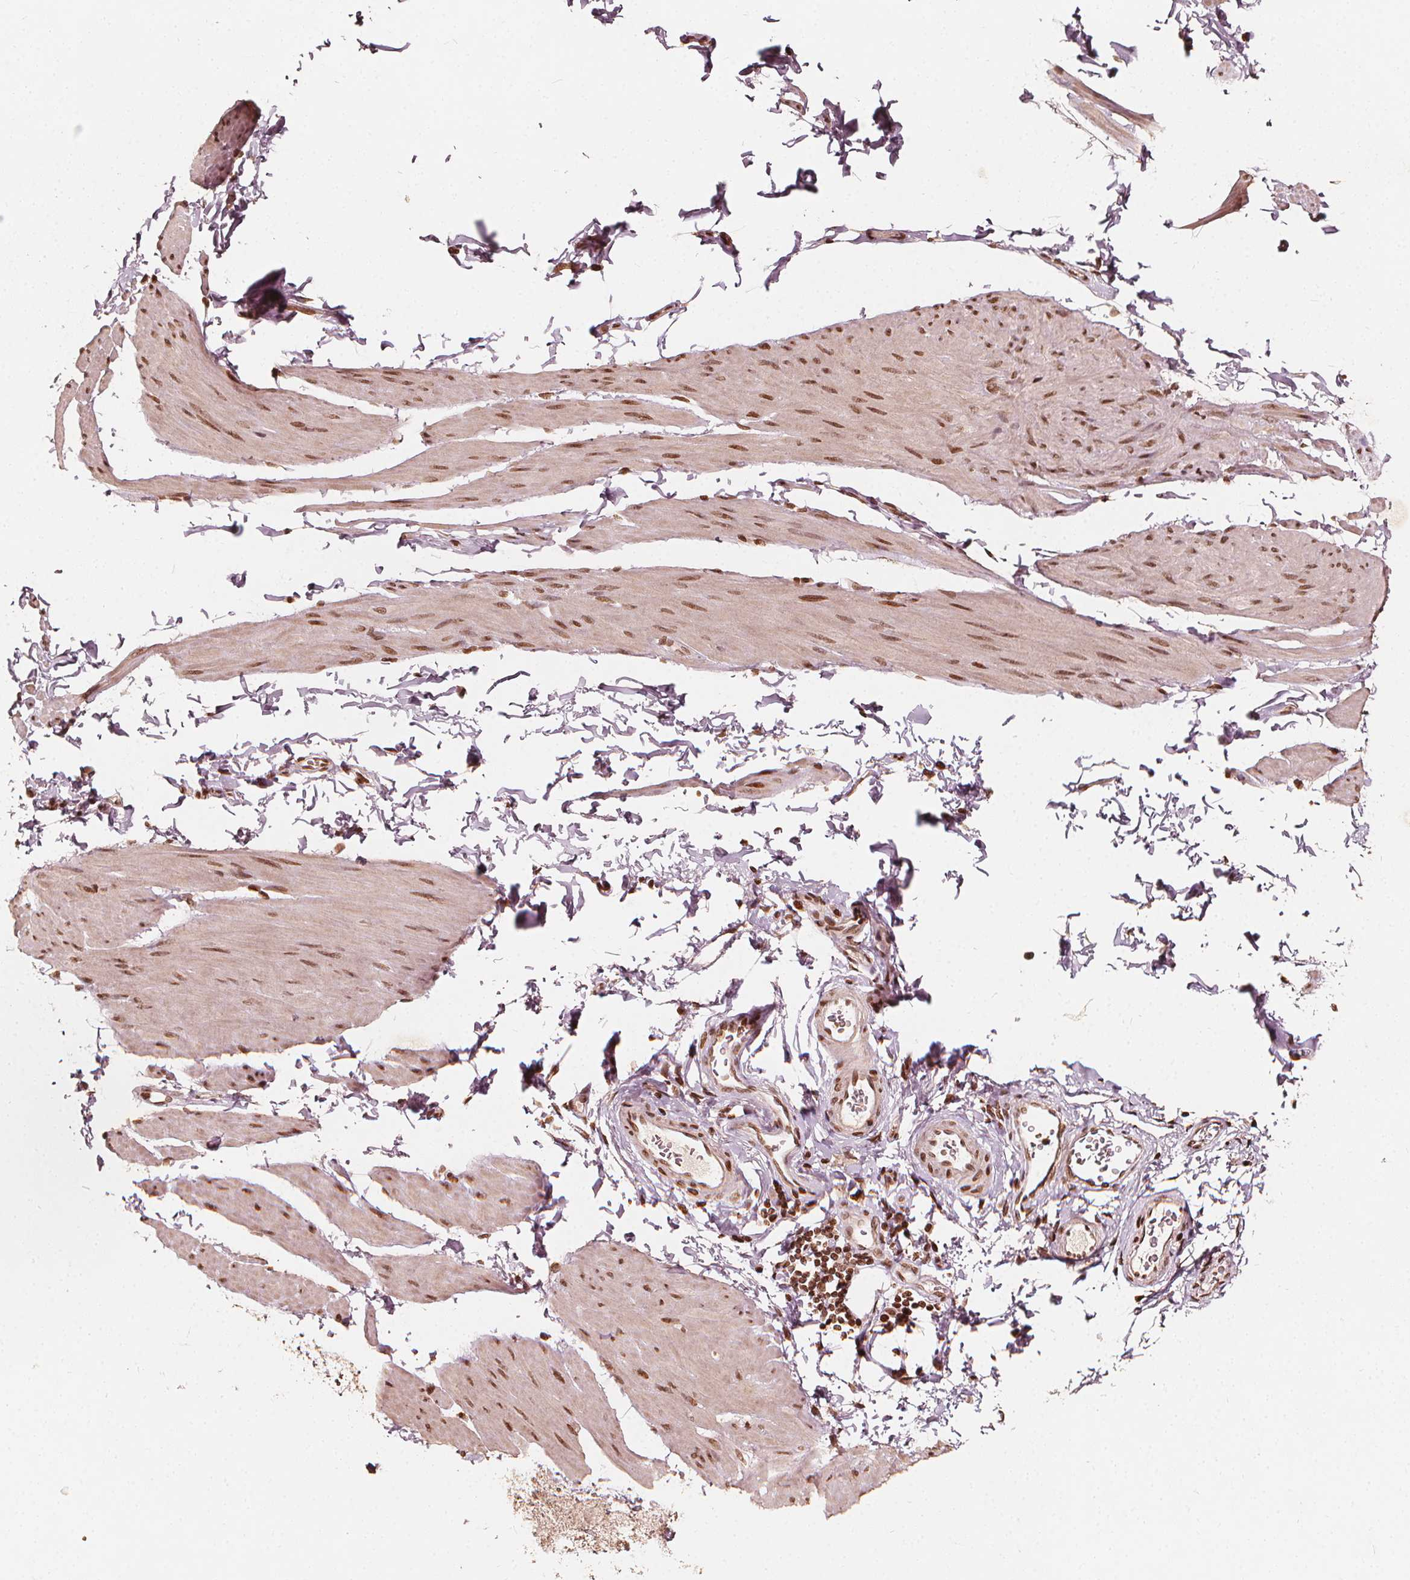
{"staining": {"intensity": "moderate", "quantity": ">75%", "location": "nuclear"}, "tissue": "smooth muscle", "cell_type": "Smooth muscle cells", "image_type": "normal", "snomed": [{"axis": "morphology", "description": "Normal tissue, NOS"}, {"axis": "topography", "description": "Adipose tissue"}, {"axis": "topography", "description": "Smooth muscle"}, {"axis": "topography", "description": "Peripheral nerve tissue"}], "caption": "A brown stain highlights moderate nuclear positivity of a protein in smooth muscle cells of benign smooth muscle. Ihc stains the protein in brown and the nuclei are stained blue.", "gene": "H3C14", "patient": {"sex": "male", "age": 83}}